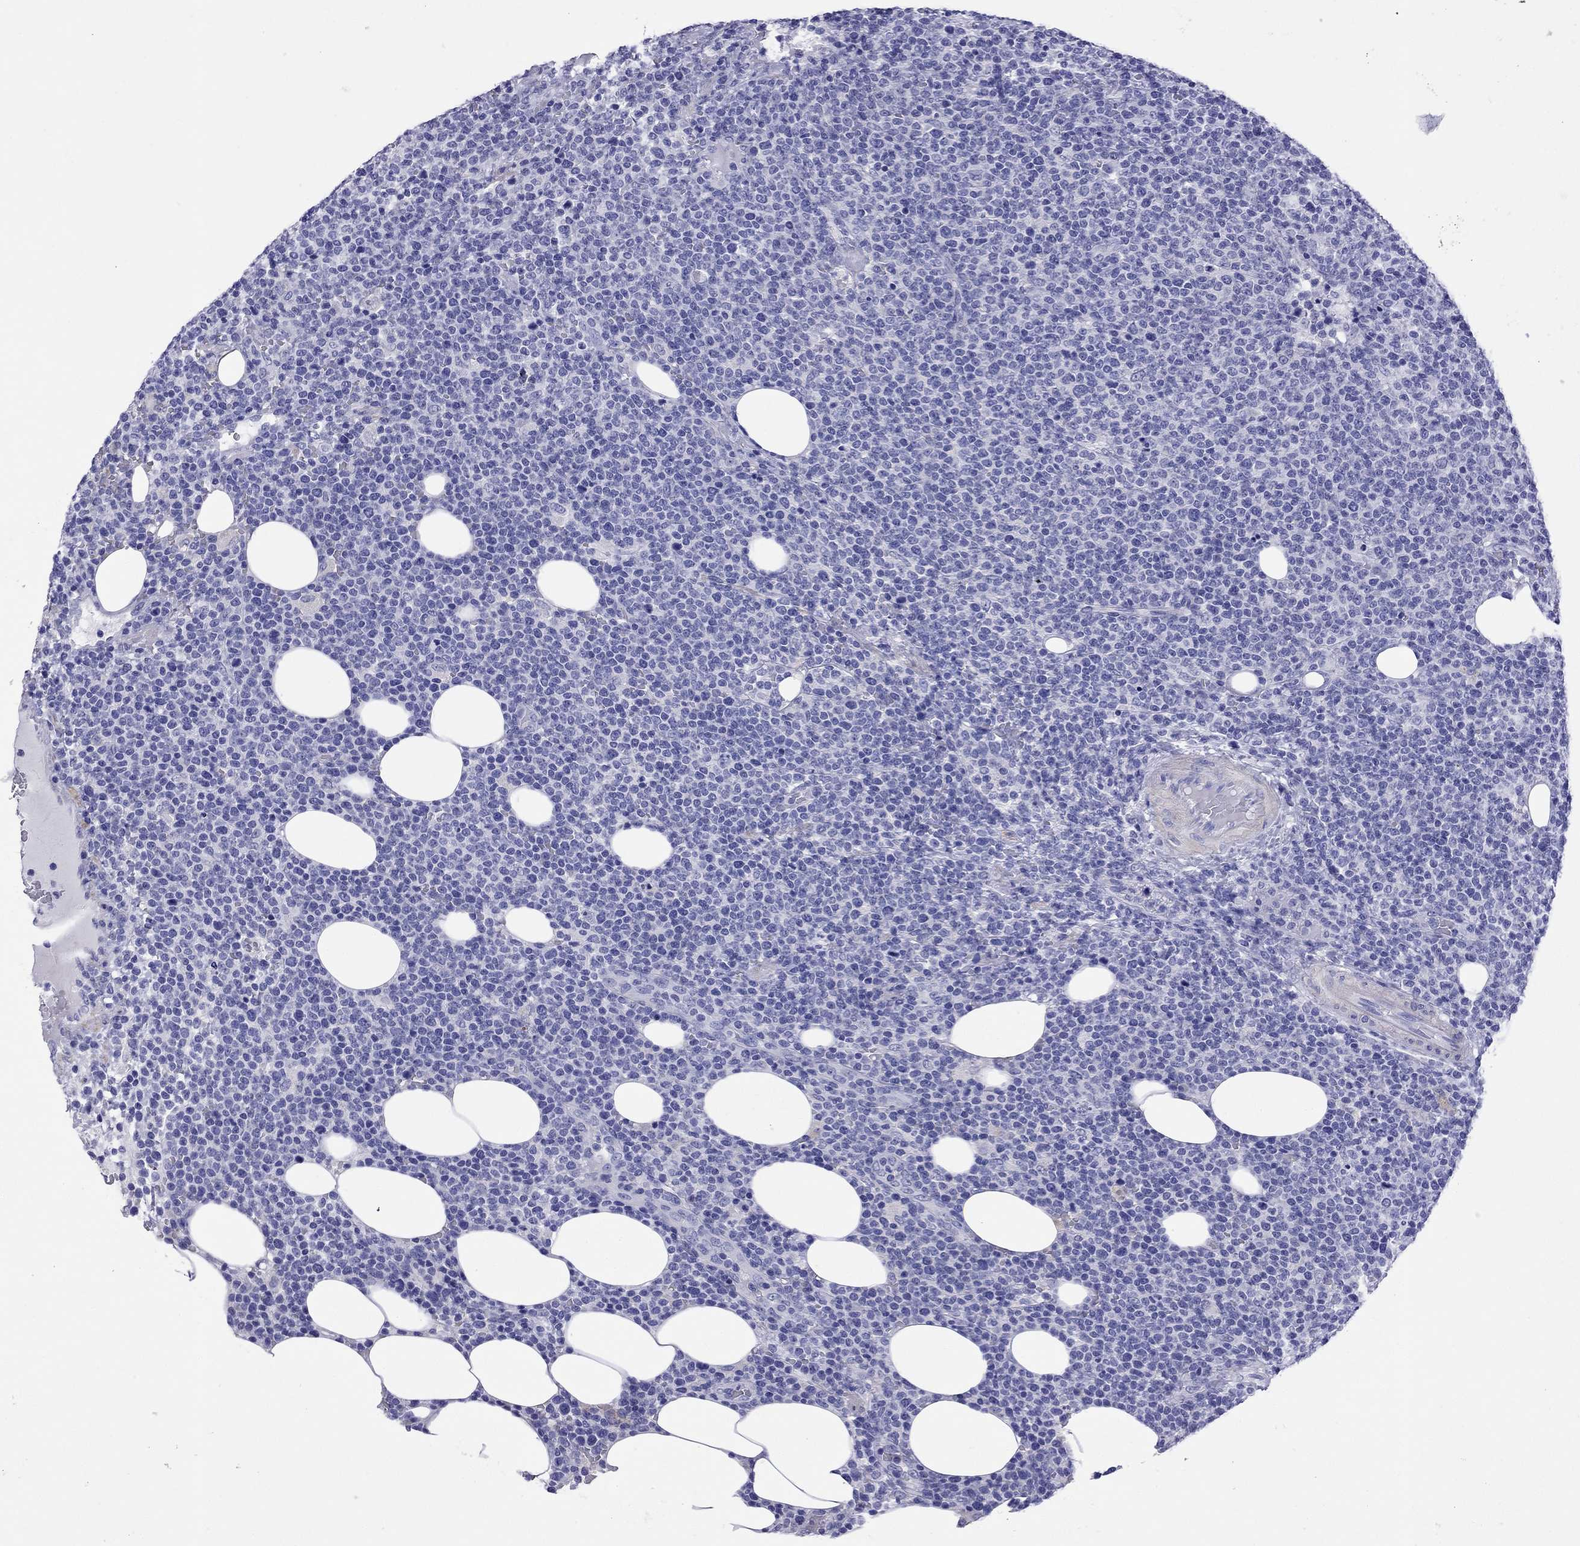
{"staining": {"intensity": "negative", "quantity": "none", "location": "none"}, "tissue": "lymphoma", "cell_type": "Tumor cells", "image_type": "cancer", "snomed": [{"axis": "morphology", "description": "Malignant lymphoma, non-Hodgkin's type, High grade"}, {"axis": "topography", "description": "Lymph node"}], "caption": "High magnification brightfield microscopy of lymphoma stained with DAB (brown) and counterstained with hematoxylin (blue): tumor cells show no significant positivity. The staining was performed using DAB to visualize the protein expression in brown, while the nuclei were stained in blue with hematoxylin (Magnification: 20x).", "gene": "KIAA2012", "patient": {"sex": "male", "age": 61}}